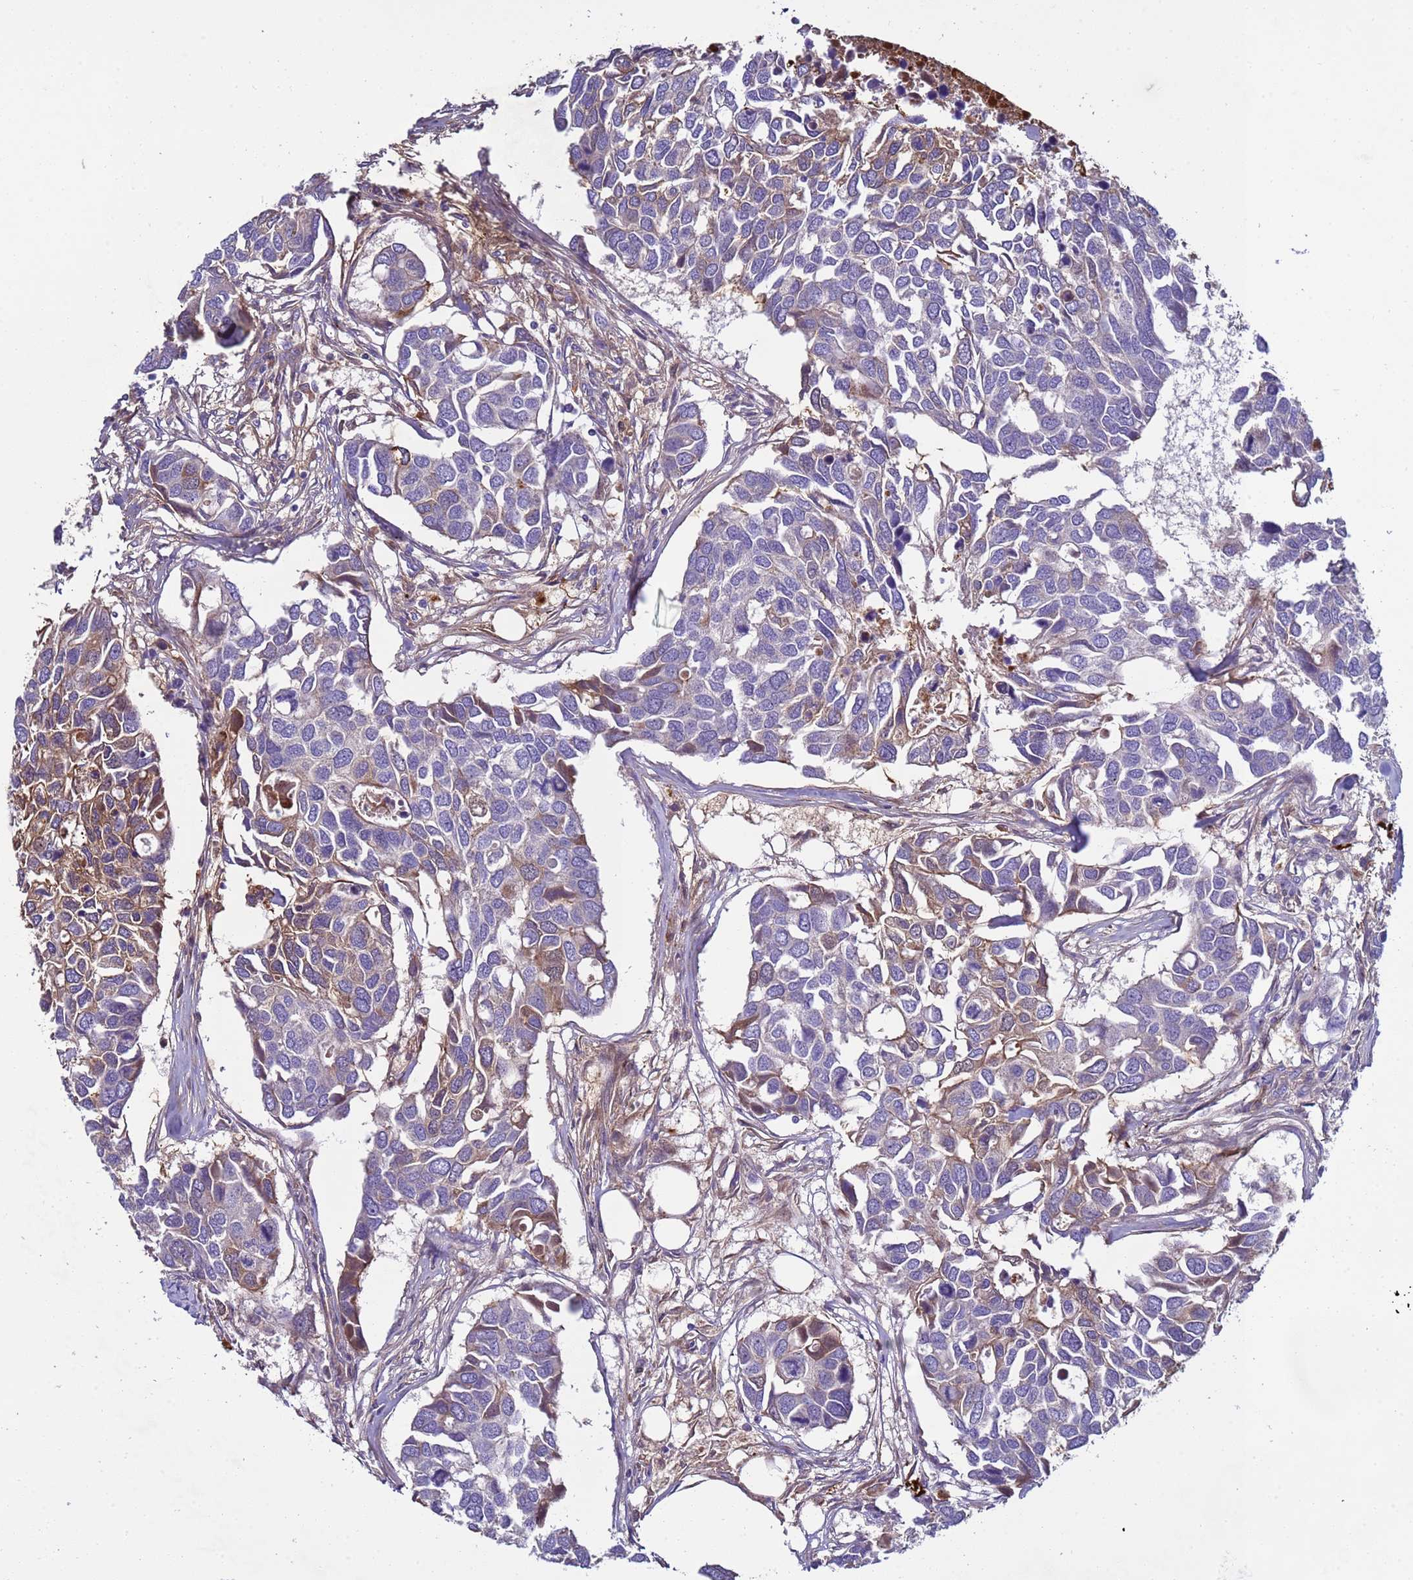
{"staining": {"intensity": "moderate", "quantity": "<25%", "location": "cytoplasmic/membranous"}, "tissue": "breast cancer", "cell_type": "Tumor cells", "image_type": "cancer", "snomed": [{"axis": "morphology", "description": "Duct carcinoma"}, {"axis": "topography", "description": "Breast"}], "caption": "A high-resolution histopathology image shows IHC staining of breast intraductal carcinoma, which displays moderate cytoplasmic/membranous positivity in approximately <25% of tumor cells.", "gene": "TRIM51", "patient": {"sex": "female", "age": 83}}